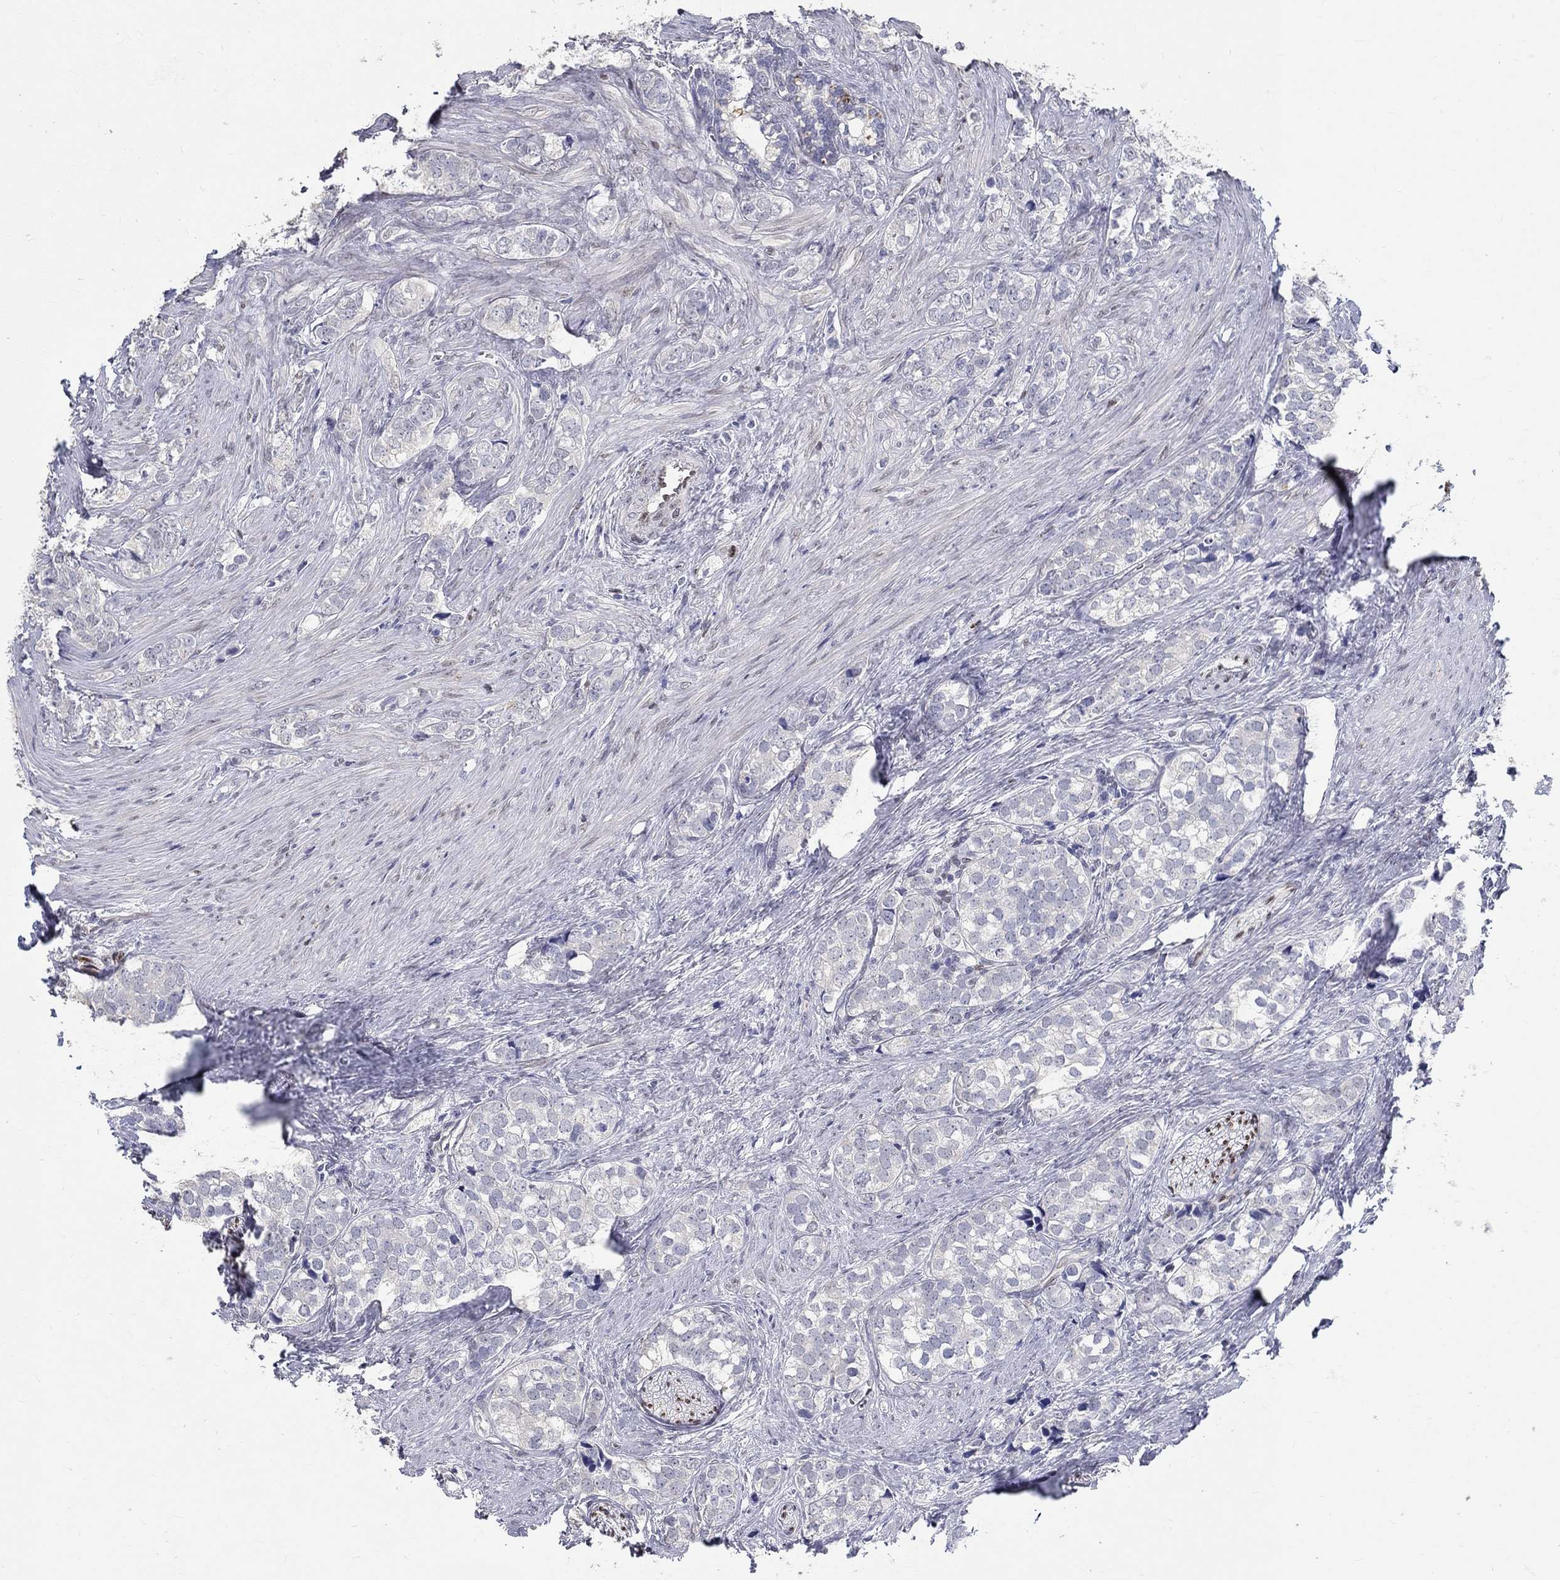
{"staining": {"intensity": "negative", "quantity": "none", "location": "none"}, "tissue": "prostate cancer", "cell_type": "Tumor cells", "image_type": "cancer", "snomed": [{"axis": "morphology", "description": "Adenocarcinoma, NOS"}, {"axis": "topography", "description": "Prostate and seminal vesicle, NOS"}], "caption": "The micrograph reveals no staining of tumor cells in prostate adenocarcinoma.", "gene": "FGF2", "patient": {"sex": "male", "age": 63}}